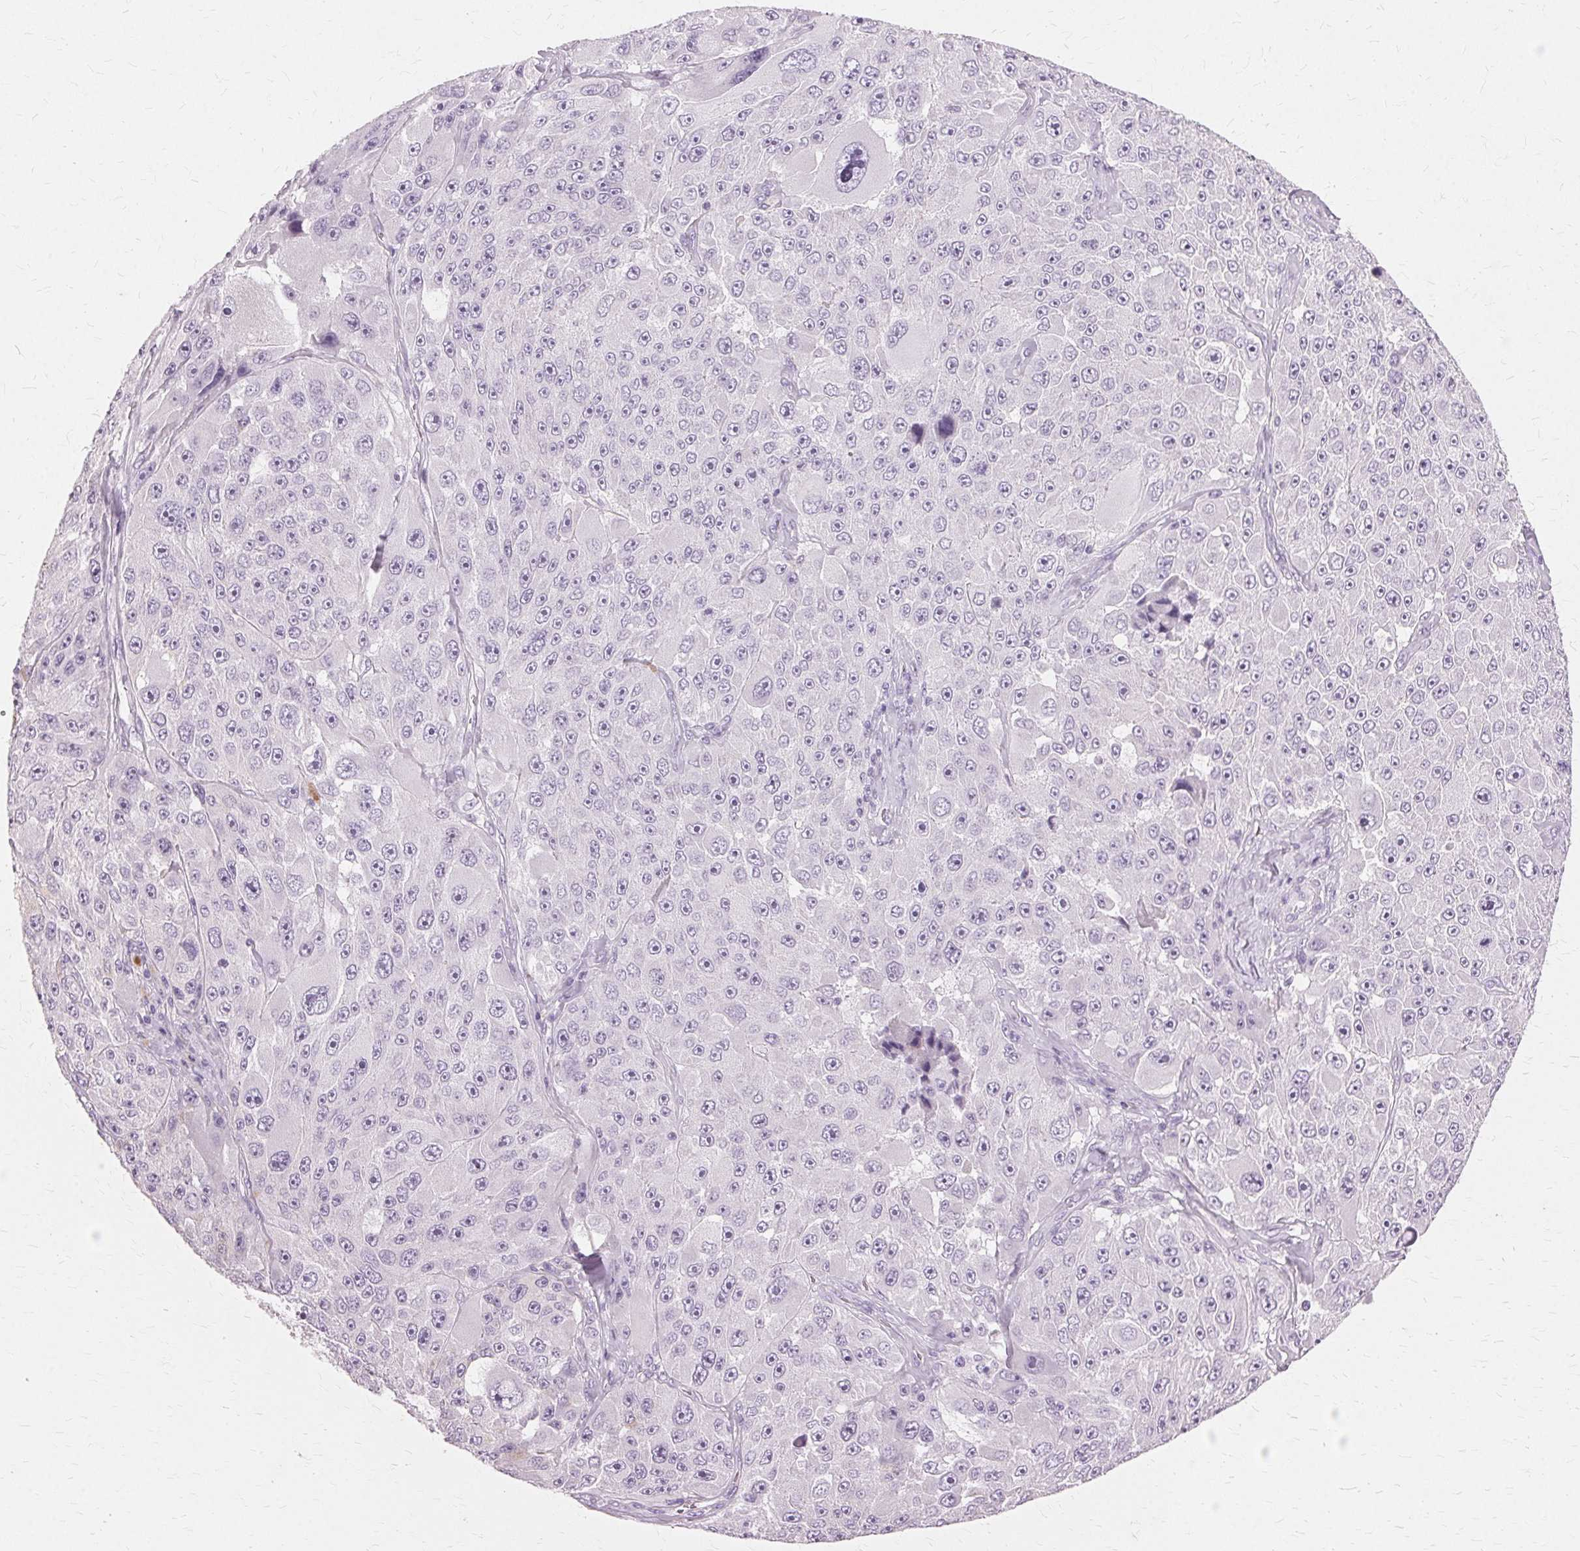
{"staining": {"intensity": "negative", "quantity": "none", "location": "none"}, "tissue": "melanoma", "cell_type": "Tumor cells", "image_type": "cancer", "snomed": [{"axis": "morphology", "description": "Malignant melanoma, Metastatic site"}, {"axis": "topography", "description": "Lymph node"}], "caption": "Immunohistochemistry (IHC) of human melanoma demonstrates no expression in tumor cells.", "gene": "SLC45A3", "patient": {"sex": "male", "age": 62}}